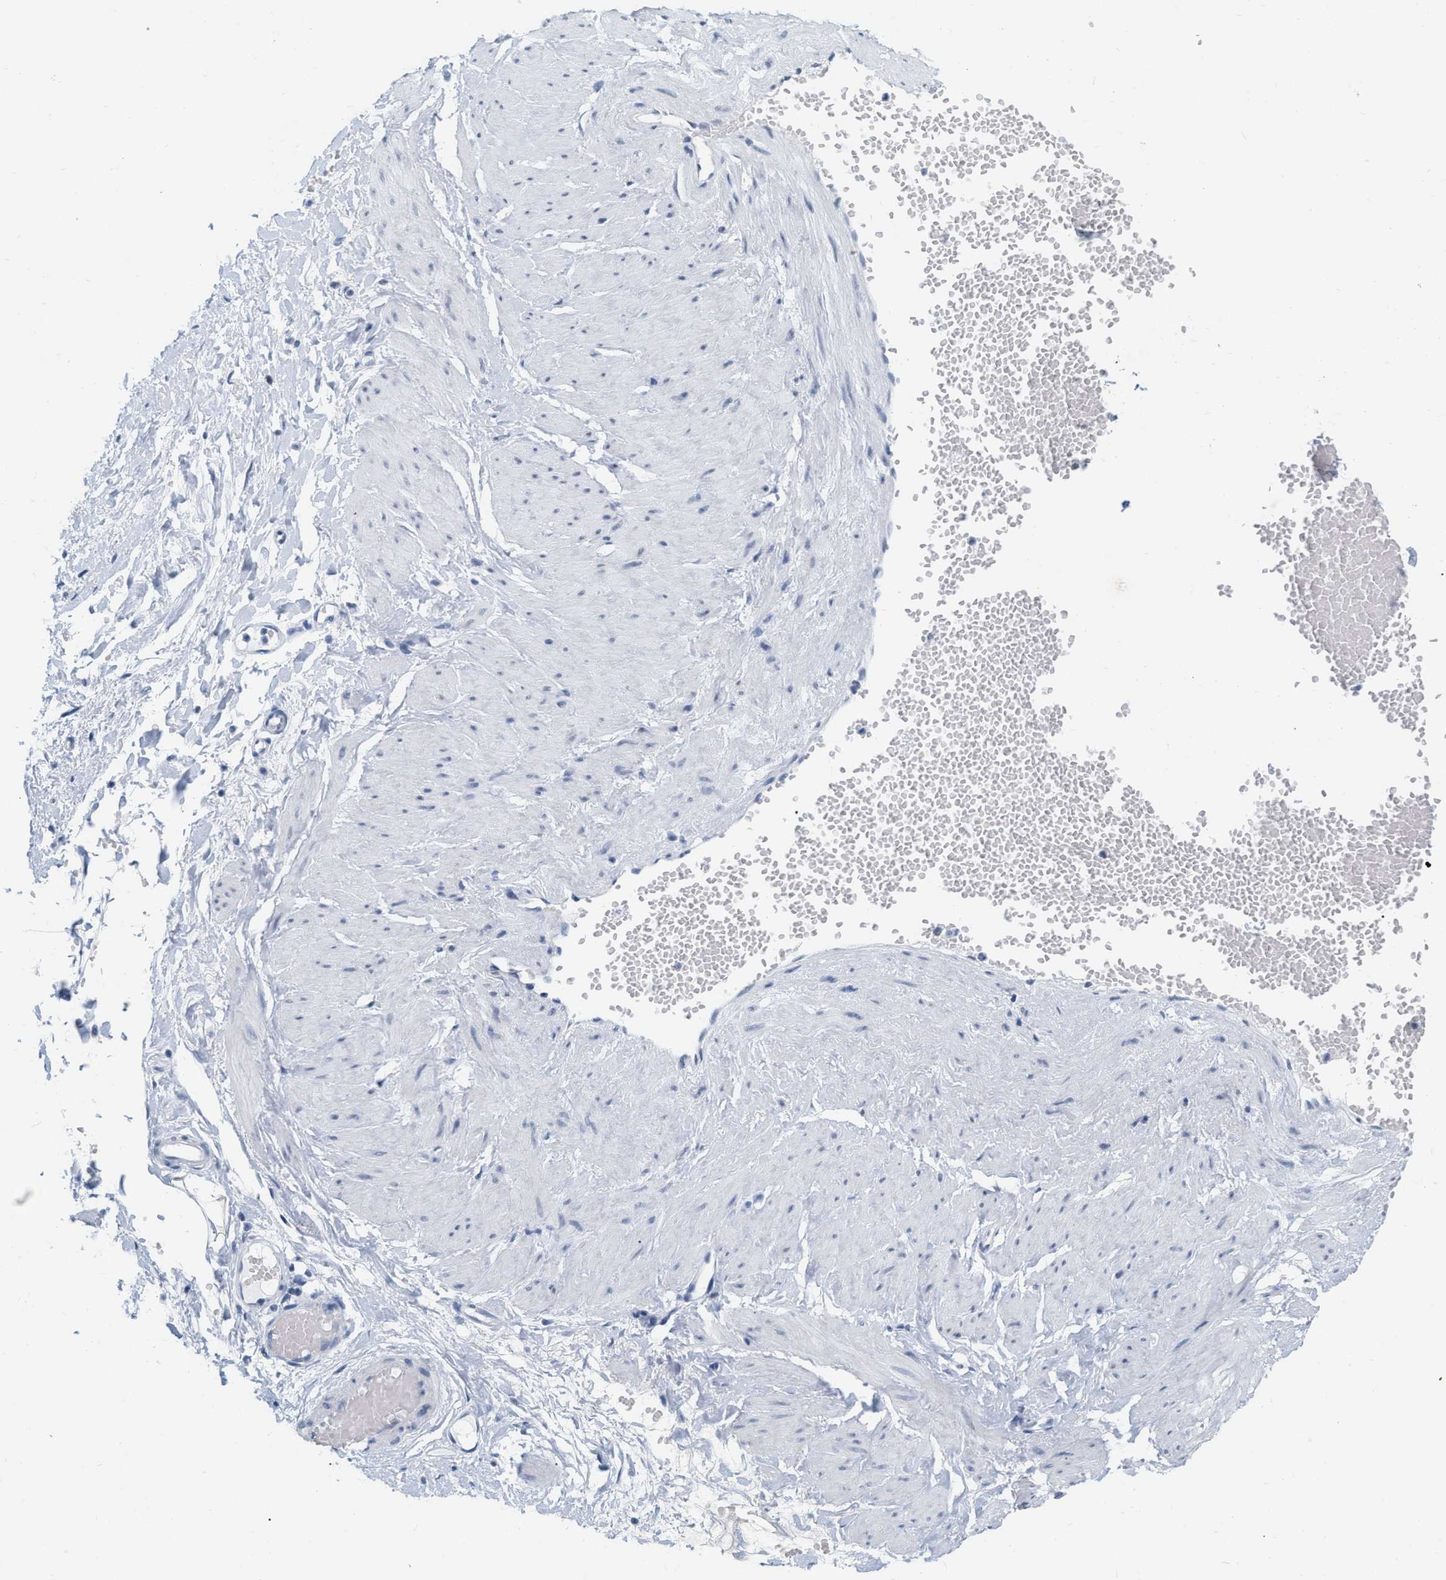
{"staining": {"intensity": "negative", "quantity": "none", "location": "none"}, "tissue": "adipose tissue", "cell_type": "Adipocytes", "image_type": "normal", "snomed": [{"axis": "morphology", "description": "Normal tissue, NOS"}, {"axis": "topography", "description": "Soft tissue"}], "caption": "Photomicrograph shows no significant protein staining in adipocytes of benign adipose tissue.", "gene": "XIRP1", "patient": {"sex": "male", "age": 72}}